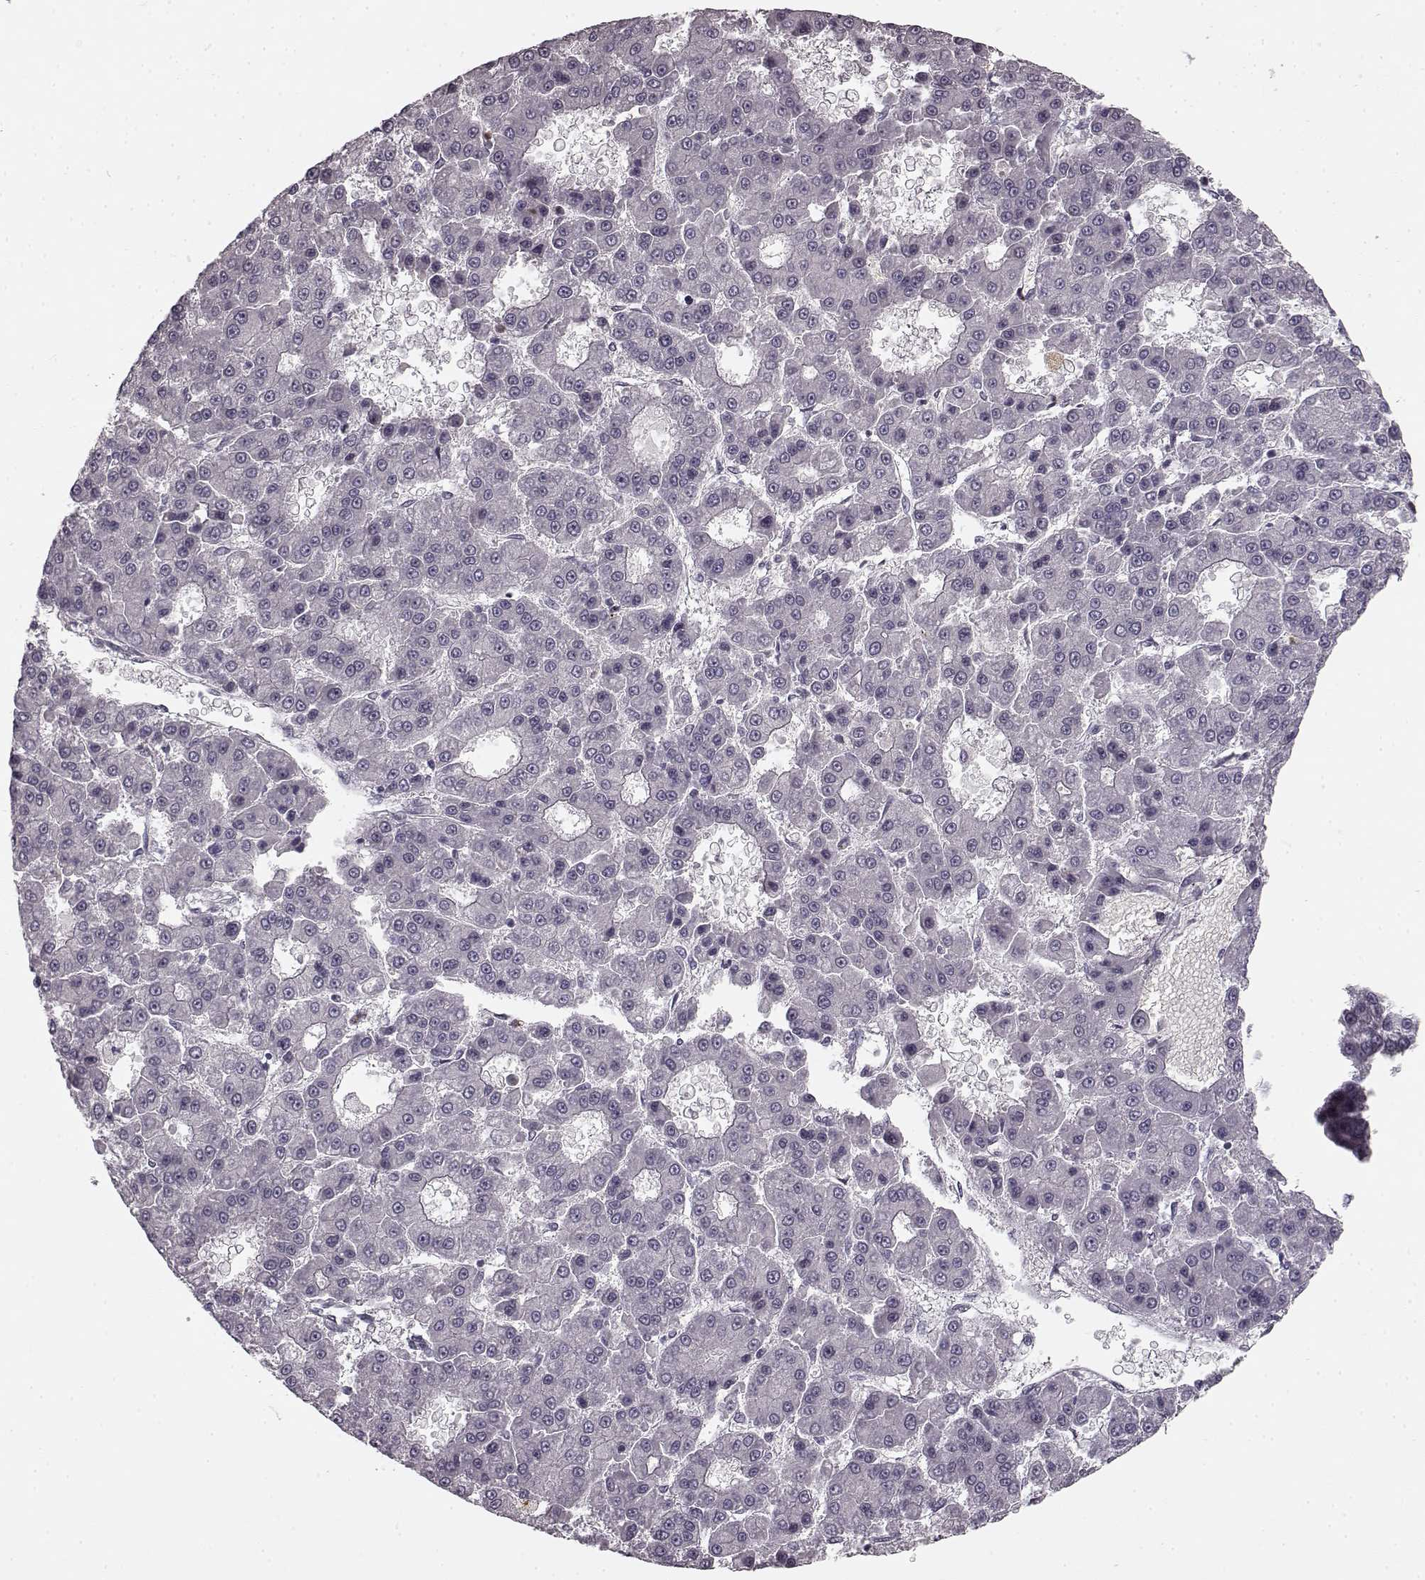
{"staining": {"intensity": "negative", "quantity": "none", "location": "none"}, "tissue": "liver cancer", "cell_type": "Tumor cells", "image_type": "cancer", "snomed": [{"axis": "morphology", "description": "Carcinoma, Hepatocellular, NOS"}, {"axis": "topography", "description": "Liver"}], "caption": "IHC histopathology image of liver hepatocellular carcinoma stained for a protein (brown), which reveals no positivity in tumor cells.", "gene": "CHIT1", "patient": {"sex": "male", "age": 70}}